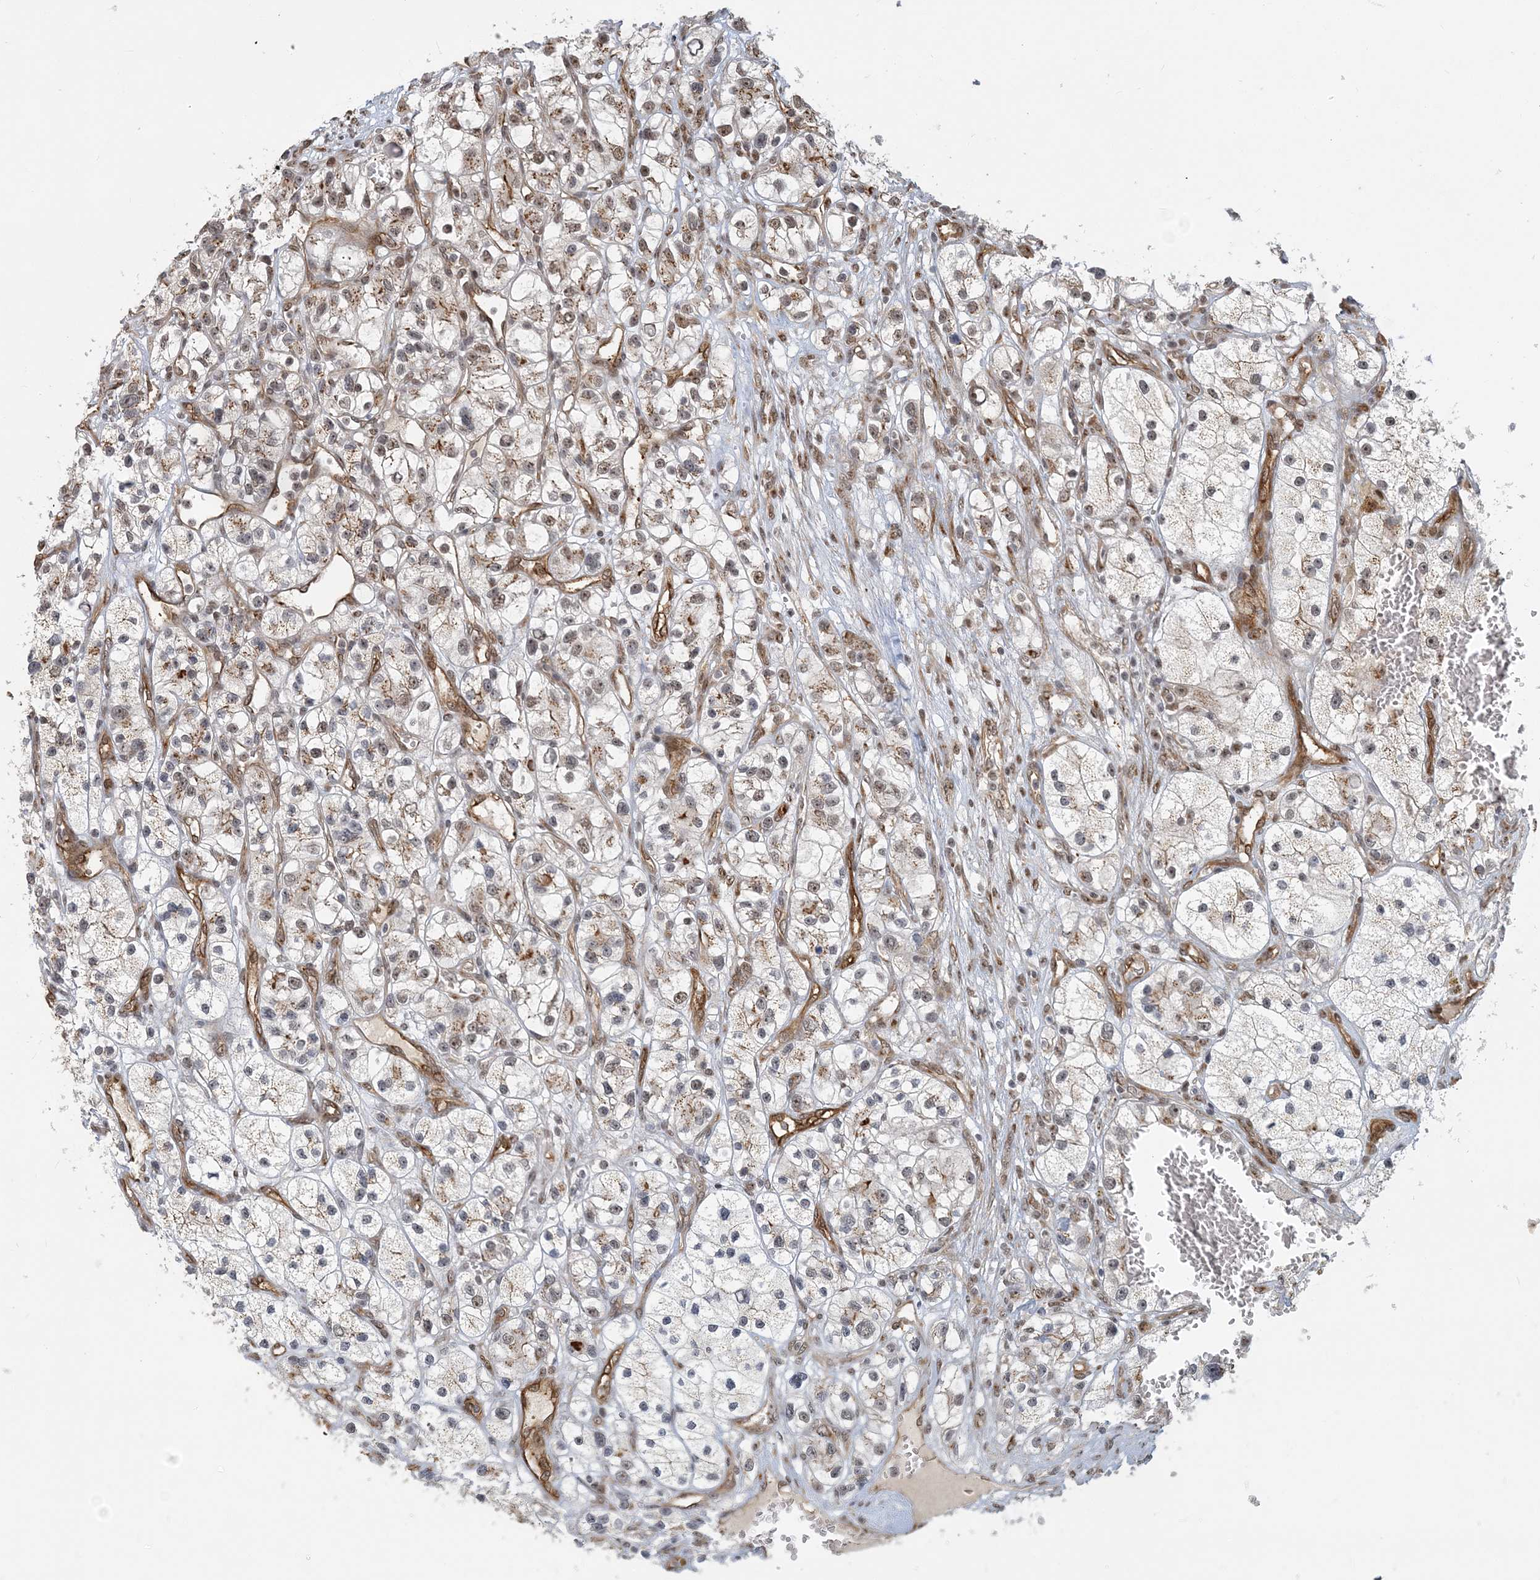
{"staining": {"intensity": "moderate", "quantity": "<25%", "location": "cytoplasmic/membranous,nuclear"}, "tissue": "renal cancer", "cell_type": "Tumor cells", "image_type": "cancer", "snomed": [{"axis": "morphology", "description": "Adenocarcinoma, NOS"}, {"axis": "topography", "description": "Kidney"}], "caption": "A histopathology image of adenocarcinoma (renal) stained for a protein exhibits moderate cytoplasmic/membranous and nuclear brown staining in tumor cells.", "gene": "PLRG1", "patient": {"sex": "female", "age": 57}}